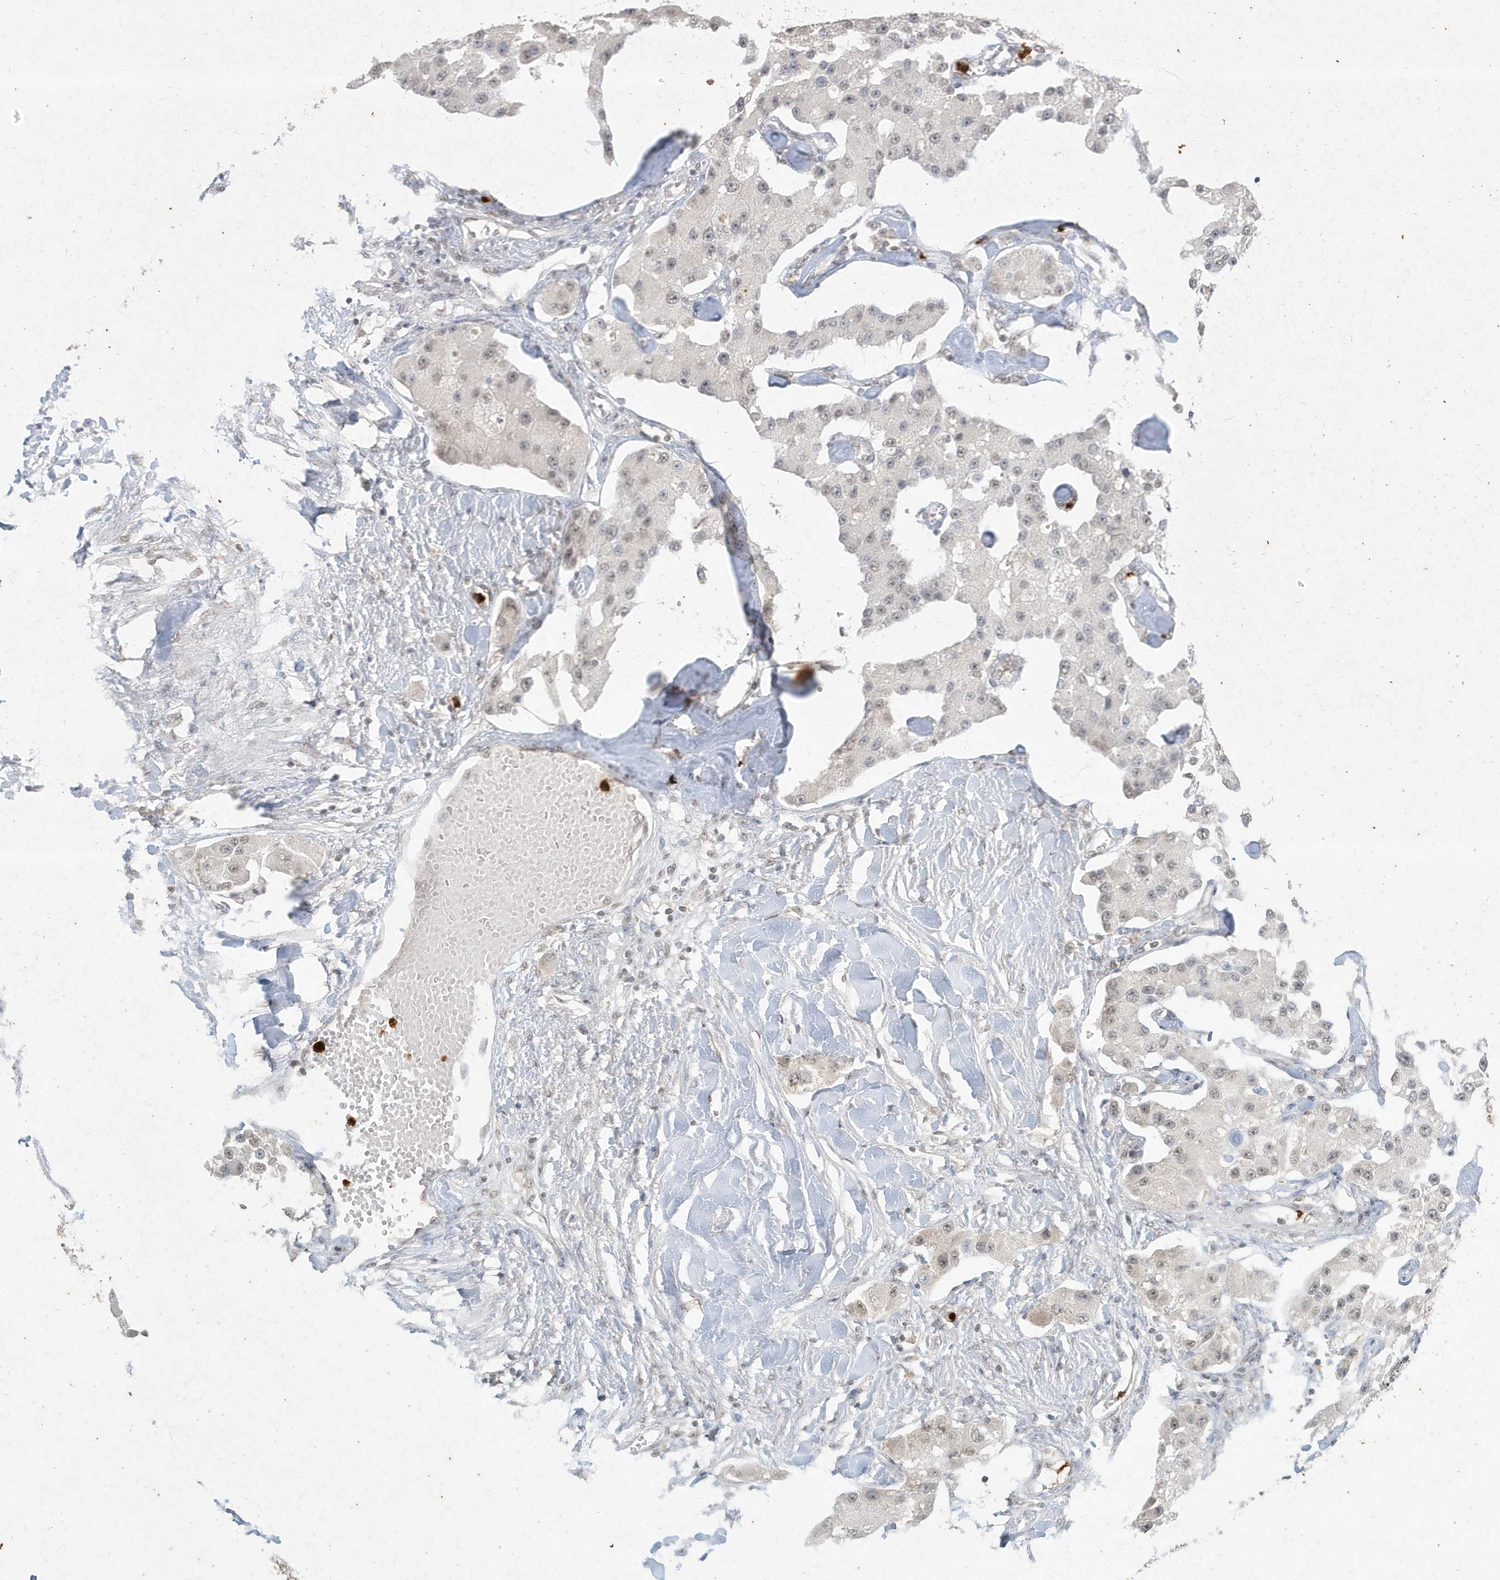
{"staining": {"intensity": "weak", "quantity": "<25%", "location": "nuclear"}, "tissue": "carcinoid", "cell_type": "Tumor cells", "image_type": "cancer", "snomed": [{"axis": "morphology", "description": "Carcinoid, malignant, NOS"}, {"axis": "topography", "description": "Pancreas"}], "caption": "The image shows no significant expression in tumor cells of carcinoid.", "gene": "DEFA1", "patient": {"sex": "male", "age": 41}}